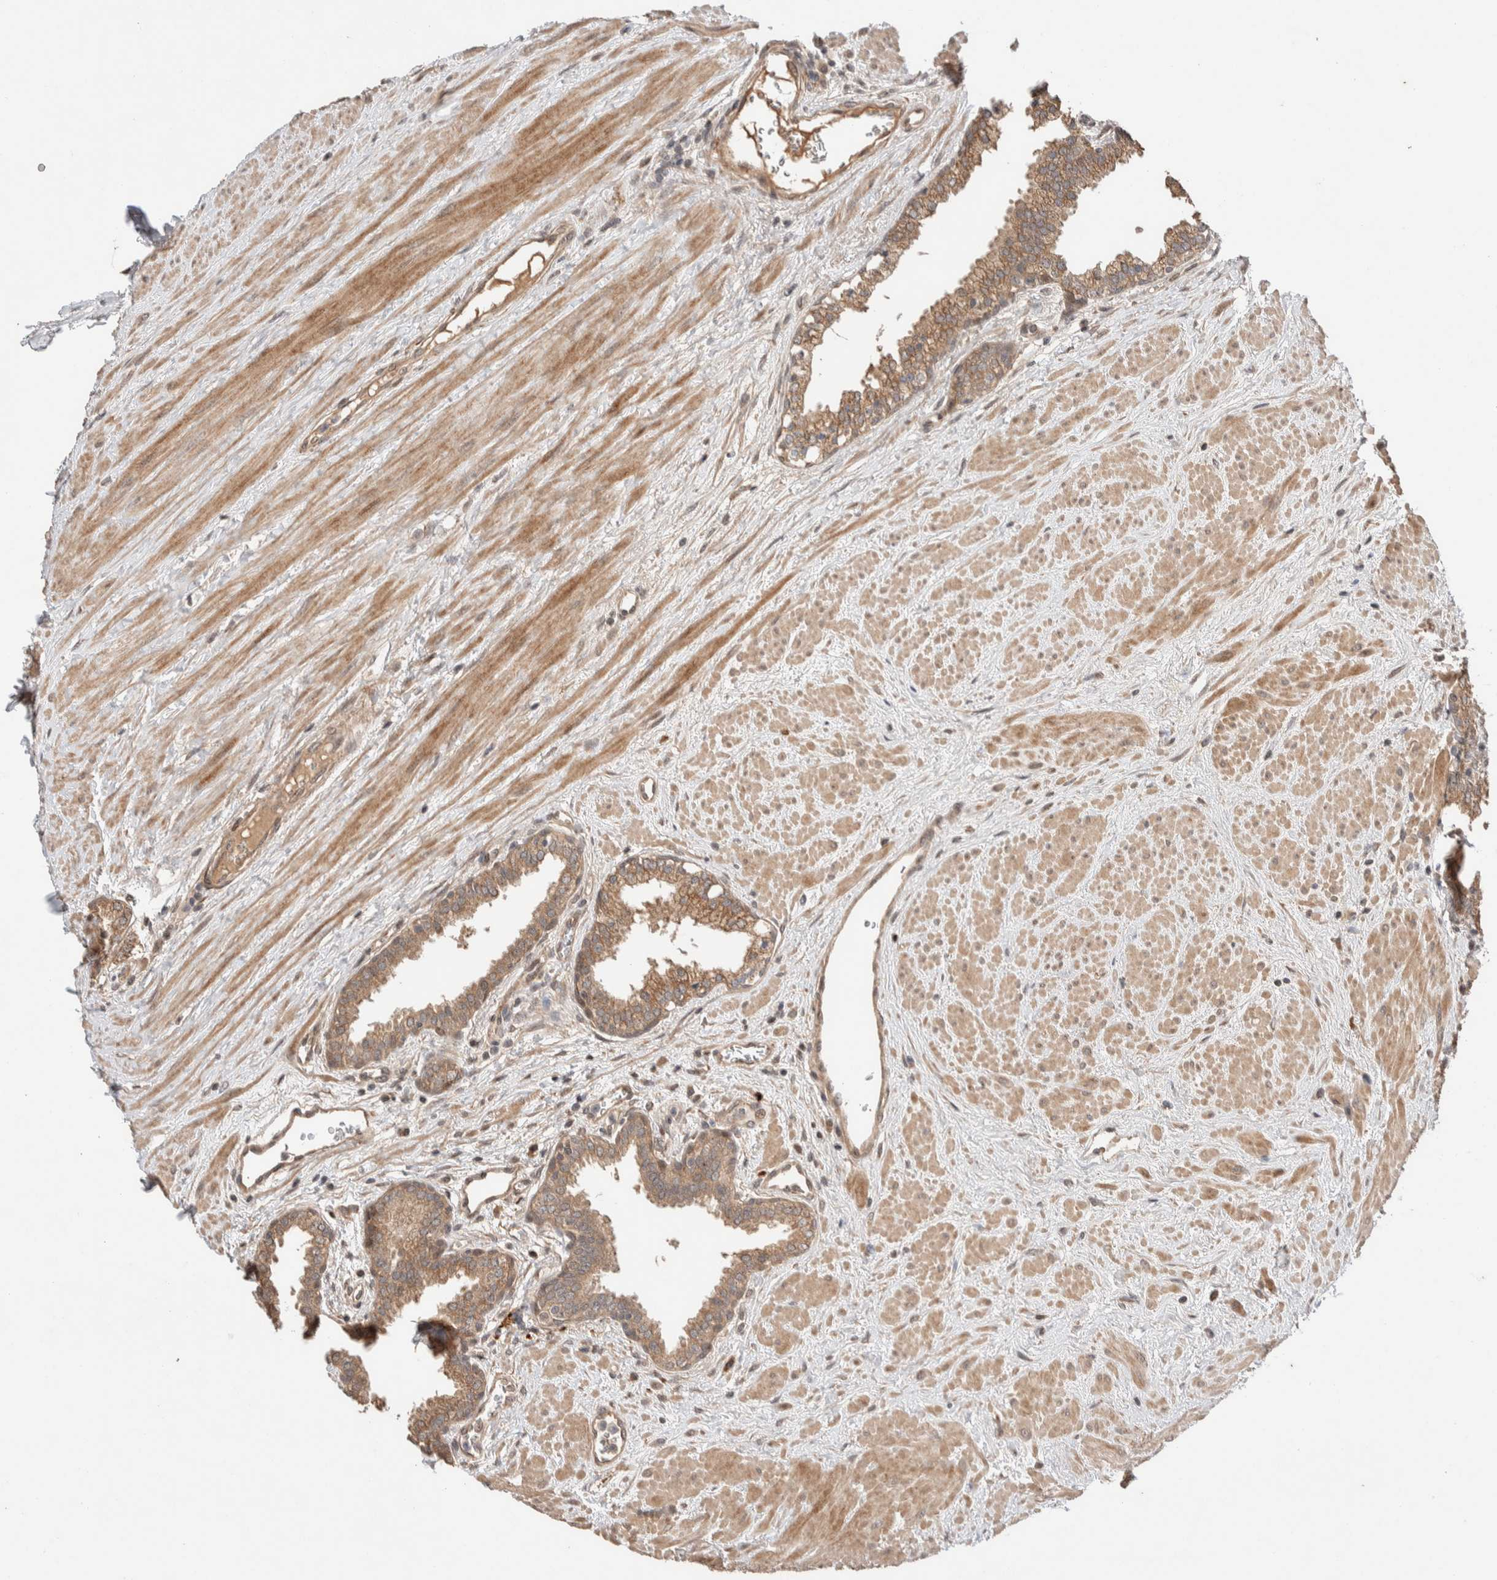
{"staining": {"intensity": "moderate", "quantity": ">75%", "location": "cytoplasmic/membranous"}, "tissue": "prostate", "cell_type": "Glandular cells", "image_type": "normal", "snomed": [{"axis": "morphology", "description": "Normal tissue, NOS"}, {"axis": "topography", "description": "Prostate"}], "caption": "Immunohistochemical staining of benign prostate shows moderate cytoplasmic/membranous protein positivity in approximately >75% of glandular cells.", "gene": "PRDM15", "patient": {"sex": "male", "age": 51}}